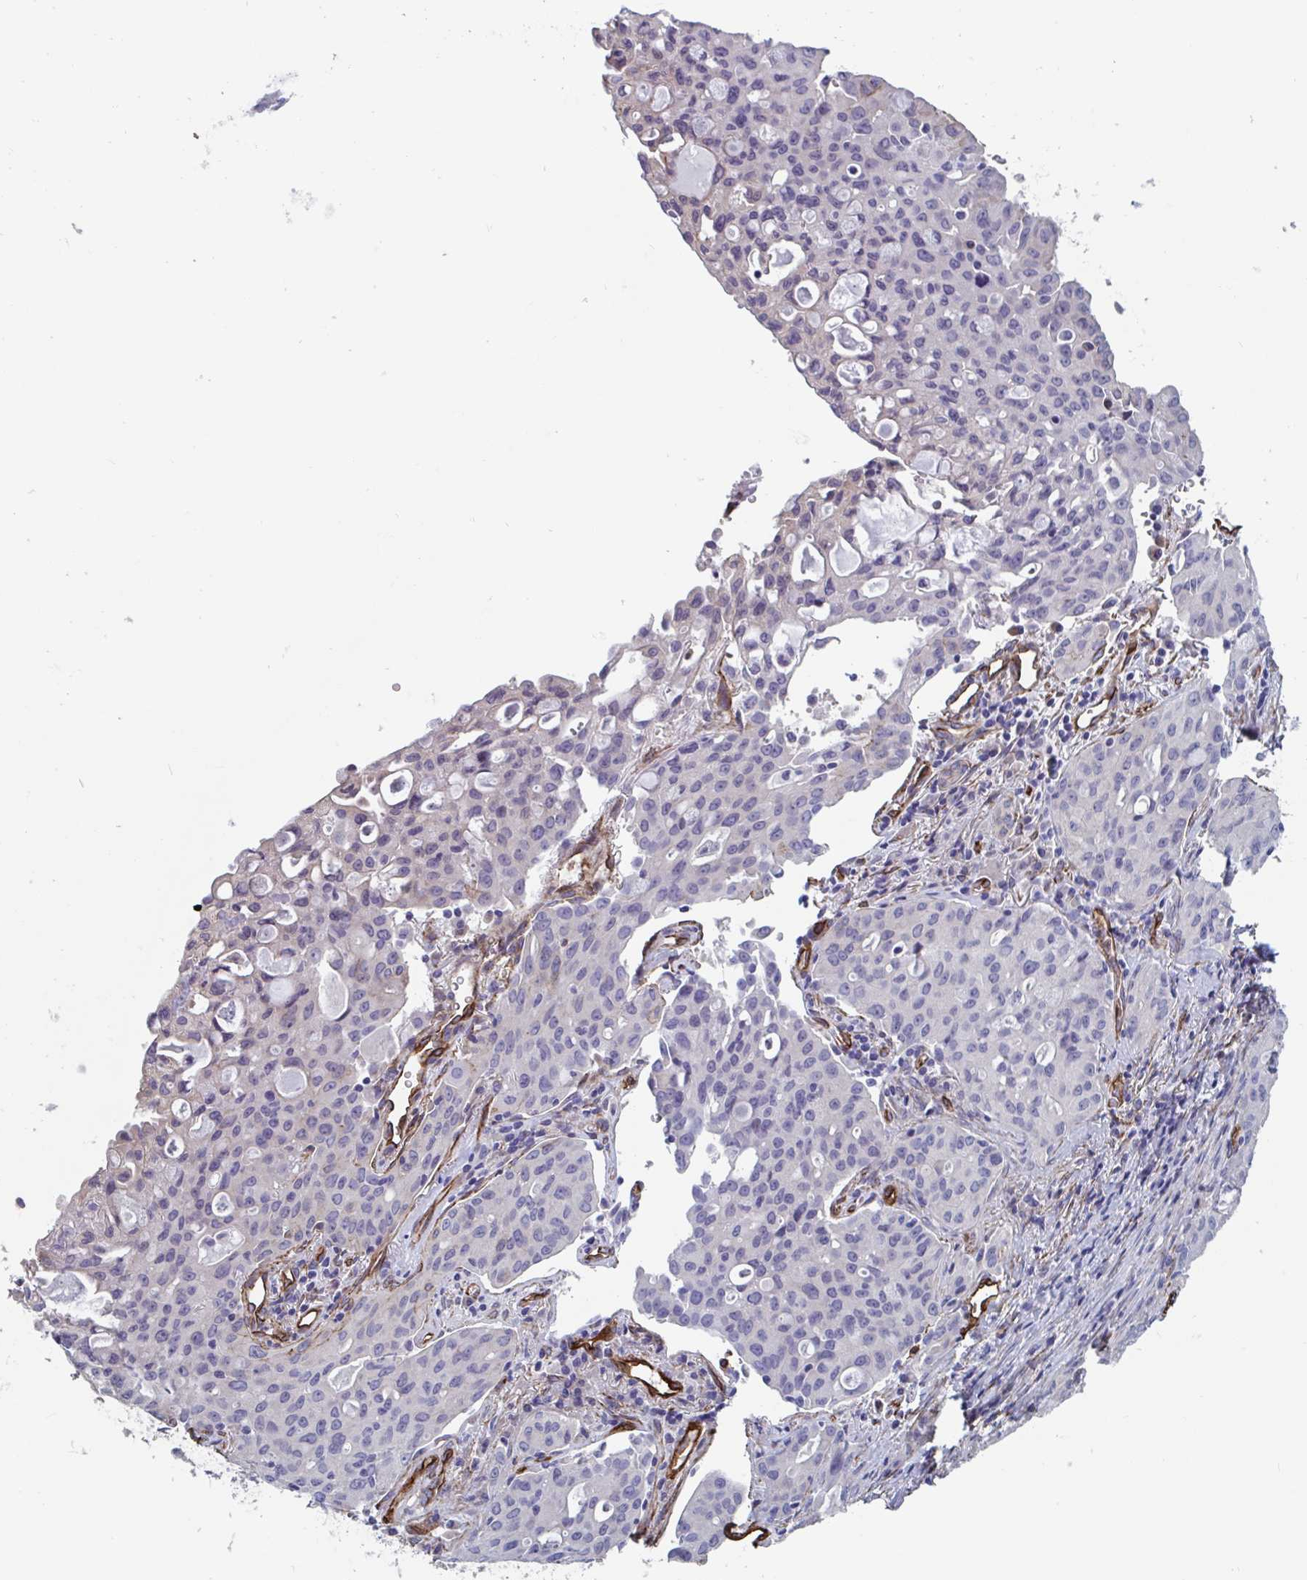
{"staining": {"intensity": "negative", "quantity": "none", "location": "none"}, "tissue": "lung cancer", "cell_type": "Tumor cells", "image_type": "cancer", "snomed": [{"axis": "morphology", "description": "Adenocarcinoma, NOS"}, {"axis": "topography", "description": "Lung"}], "caption": "DAB (3,3'-diaminobenzidine) immunohistochemical staining of human adenocarcinoma (lung) exhibits no significant expression in tumor cells. (Stains: DAB IHC with hematoxylin counter stain, Microscopy: brightfield microscopy at high magnification).", "gene": "CITED4", "patient": {"sex": "female", "age": 44}}